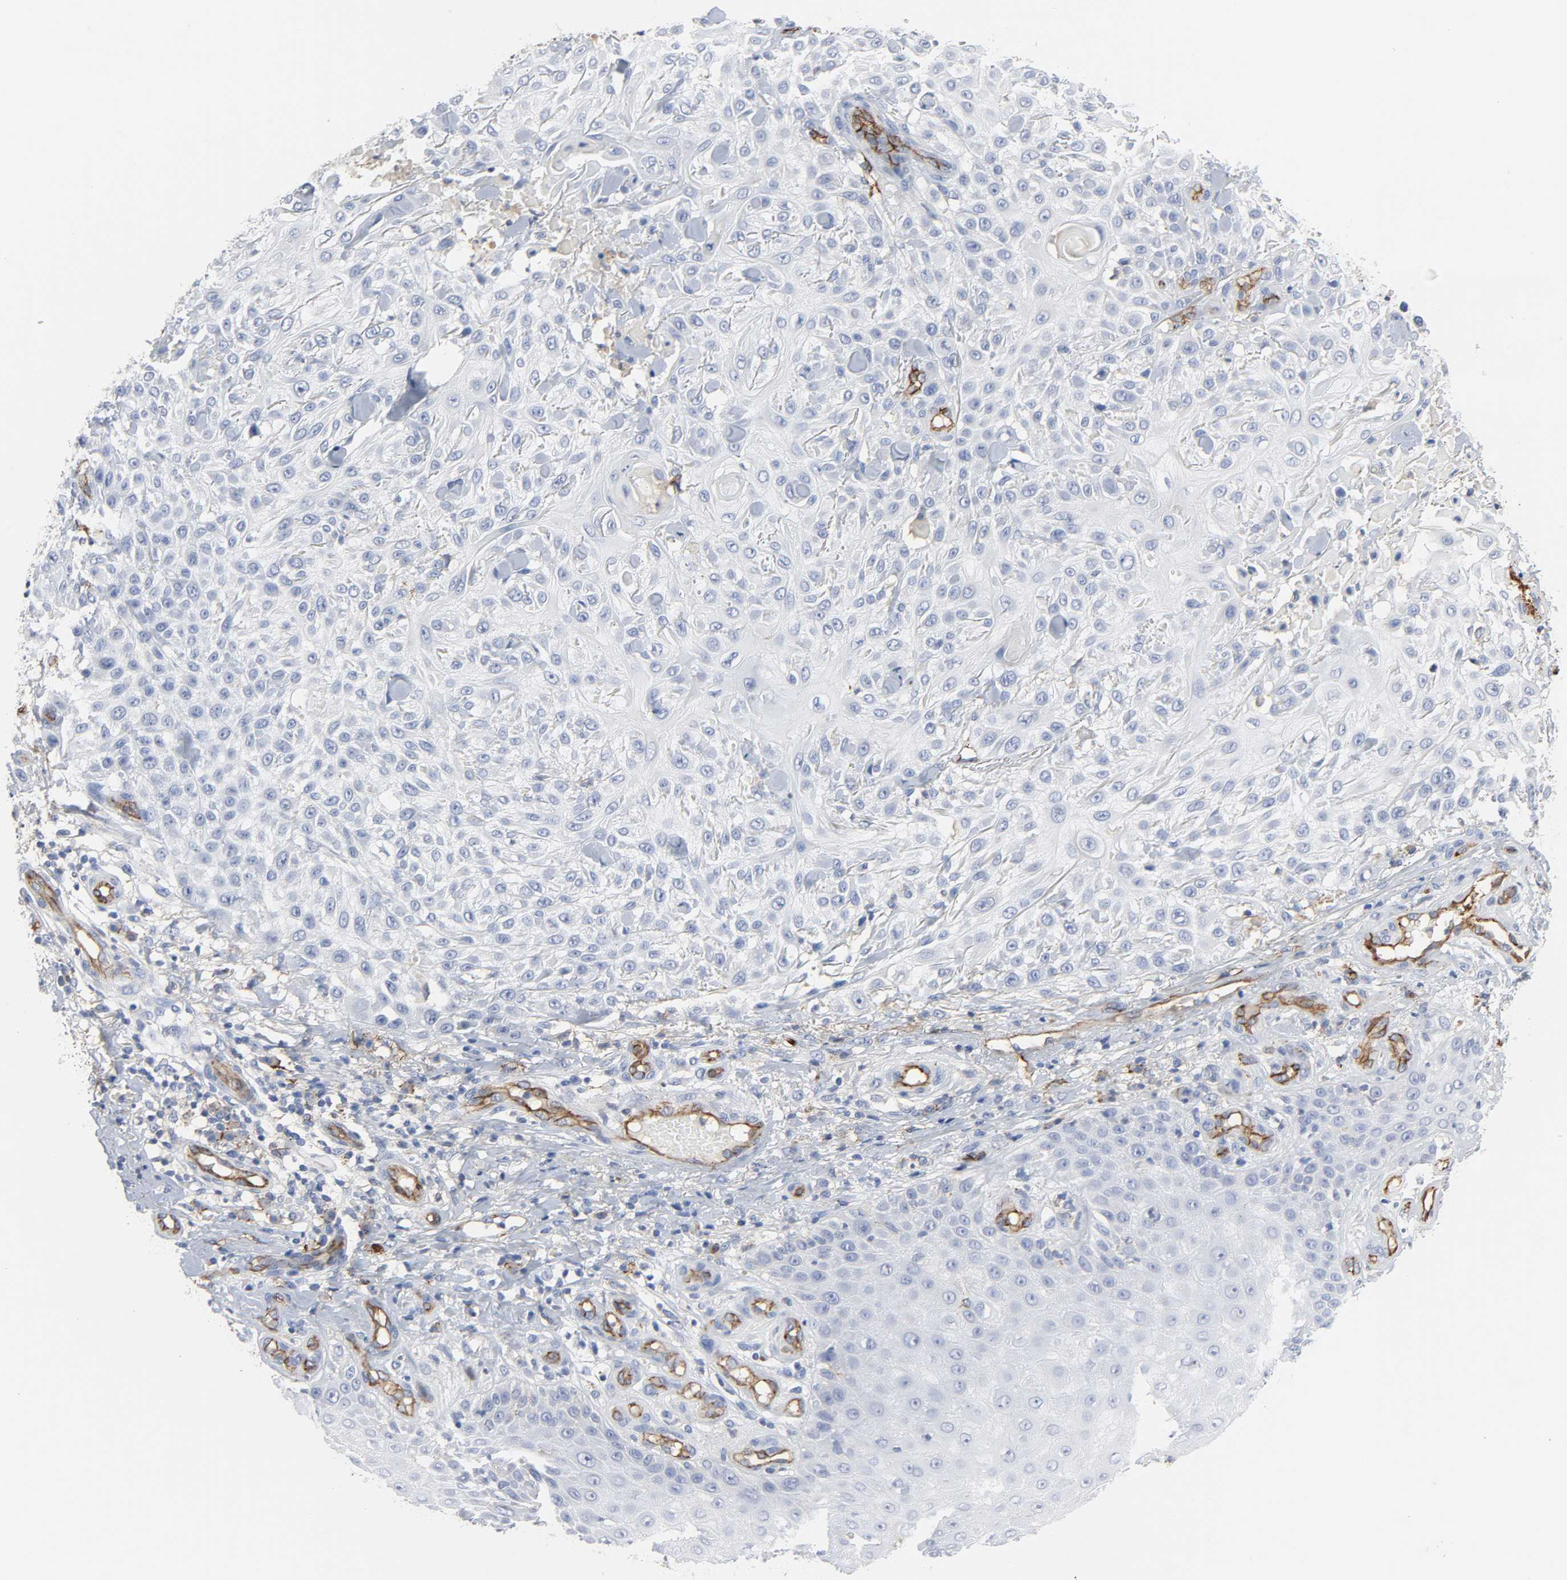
{"staining": {"intensity": "negative", "quantity": "none", "location": "none"}, "tissue": "skin cancer", "cell_type": "Tumor cells", "image_type": "cancer", "snomed": [{"axis": "morphology", "description": "Squamous cell carcinoma, NOS"}, {"axis": "topography", "description": "Skin"}], "caption": "This is a histopathology image of immunohistochemistry staining of skin cancer (squamous cell carcinoma), which shows no positivity in tumor cells.", "gene": "PECAM1", "patient": {"sex": "female", "age": 42}}